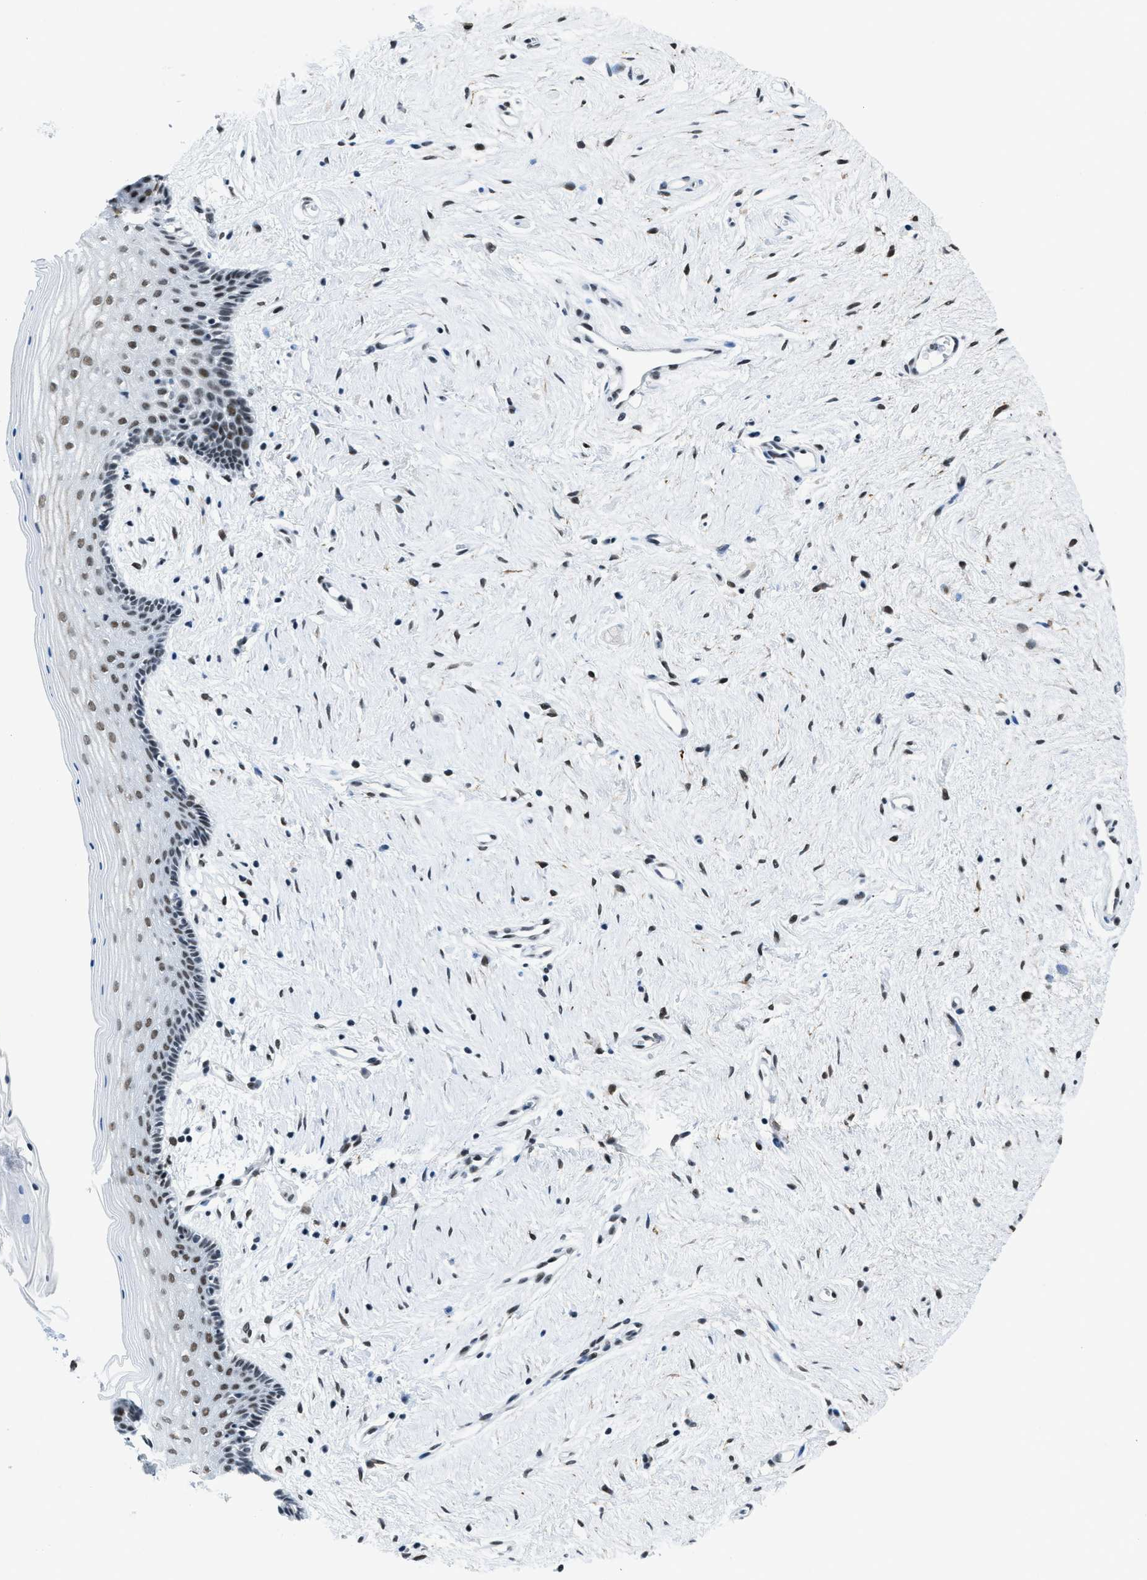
{"staining": {"intensity": "strong", "quantity": "25%-75%", "location": "nuclear"}, "tissue": "vagina", "cell_type": "Squamous epithelial cells", "image_type": "normal", "snomed": [{"axis": "morphology", "description": "Normal tissue, NOS"}, {"axis": "topography", "description": "Vagina"}], "caption": "High-power microscopy captured an immunohistochemistry histopathology image of unremarkable vagina, revealing strong nuclear expression in about 25%-75% of squamous epithelial cells.", "gene": "GATAD2B", "patient": {"sex": "female", "age": 44}}